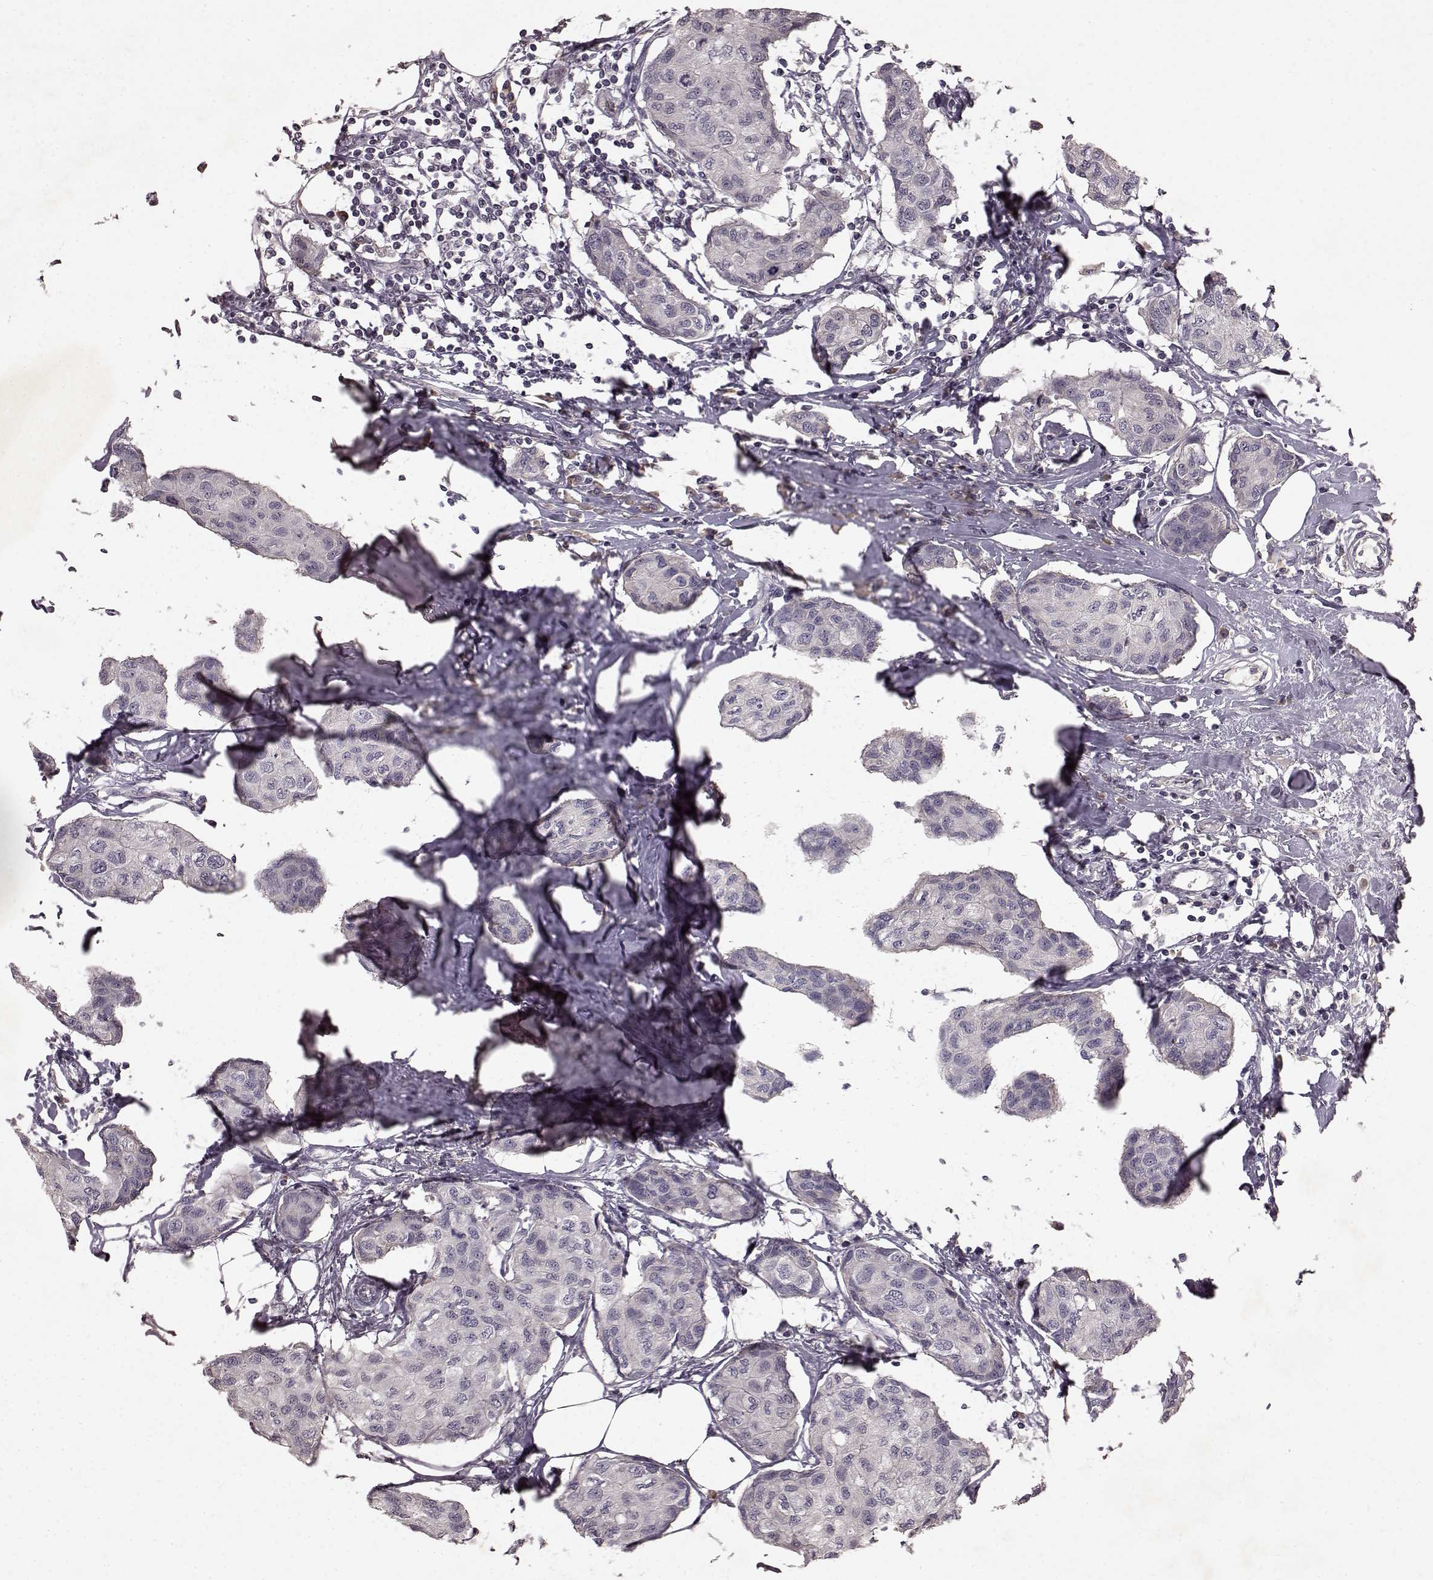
{"staining": {"intensity": "negative", "quantity": "none", "location": "none"}, "tissue": "breast cancer", "cell_type": "Tumor cells", "image_type": "cancer", "snomed": [{"axis": "morphology", "description": "Duct carcinoma"}, {"axis": "topography", "description": "Breast"}], "caption": "Image shows no protein positivity in tumor cells of breast cancer tissue.", "gene": "SLC22A18", "patient": {"sex": "female", "age": 80}}